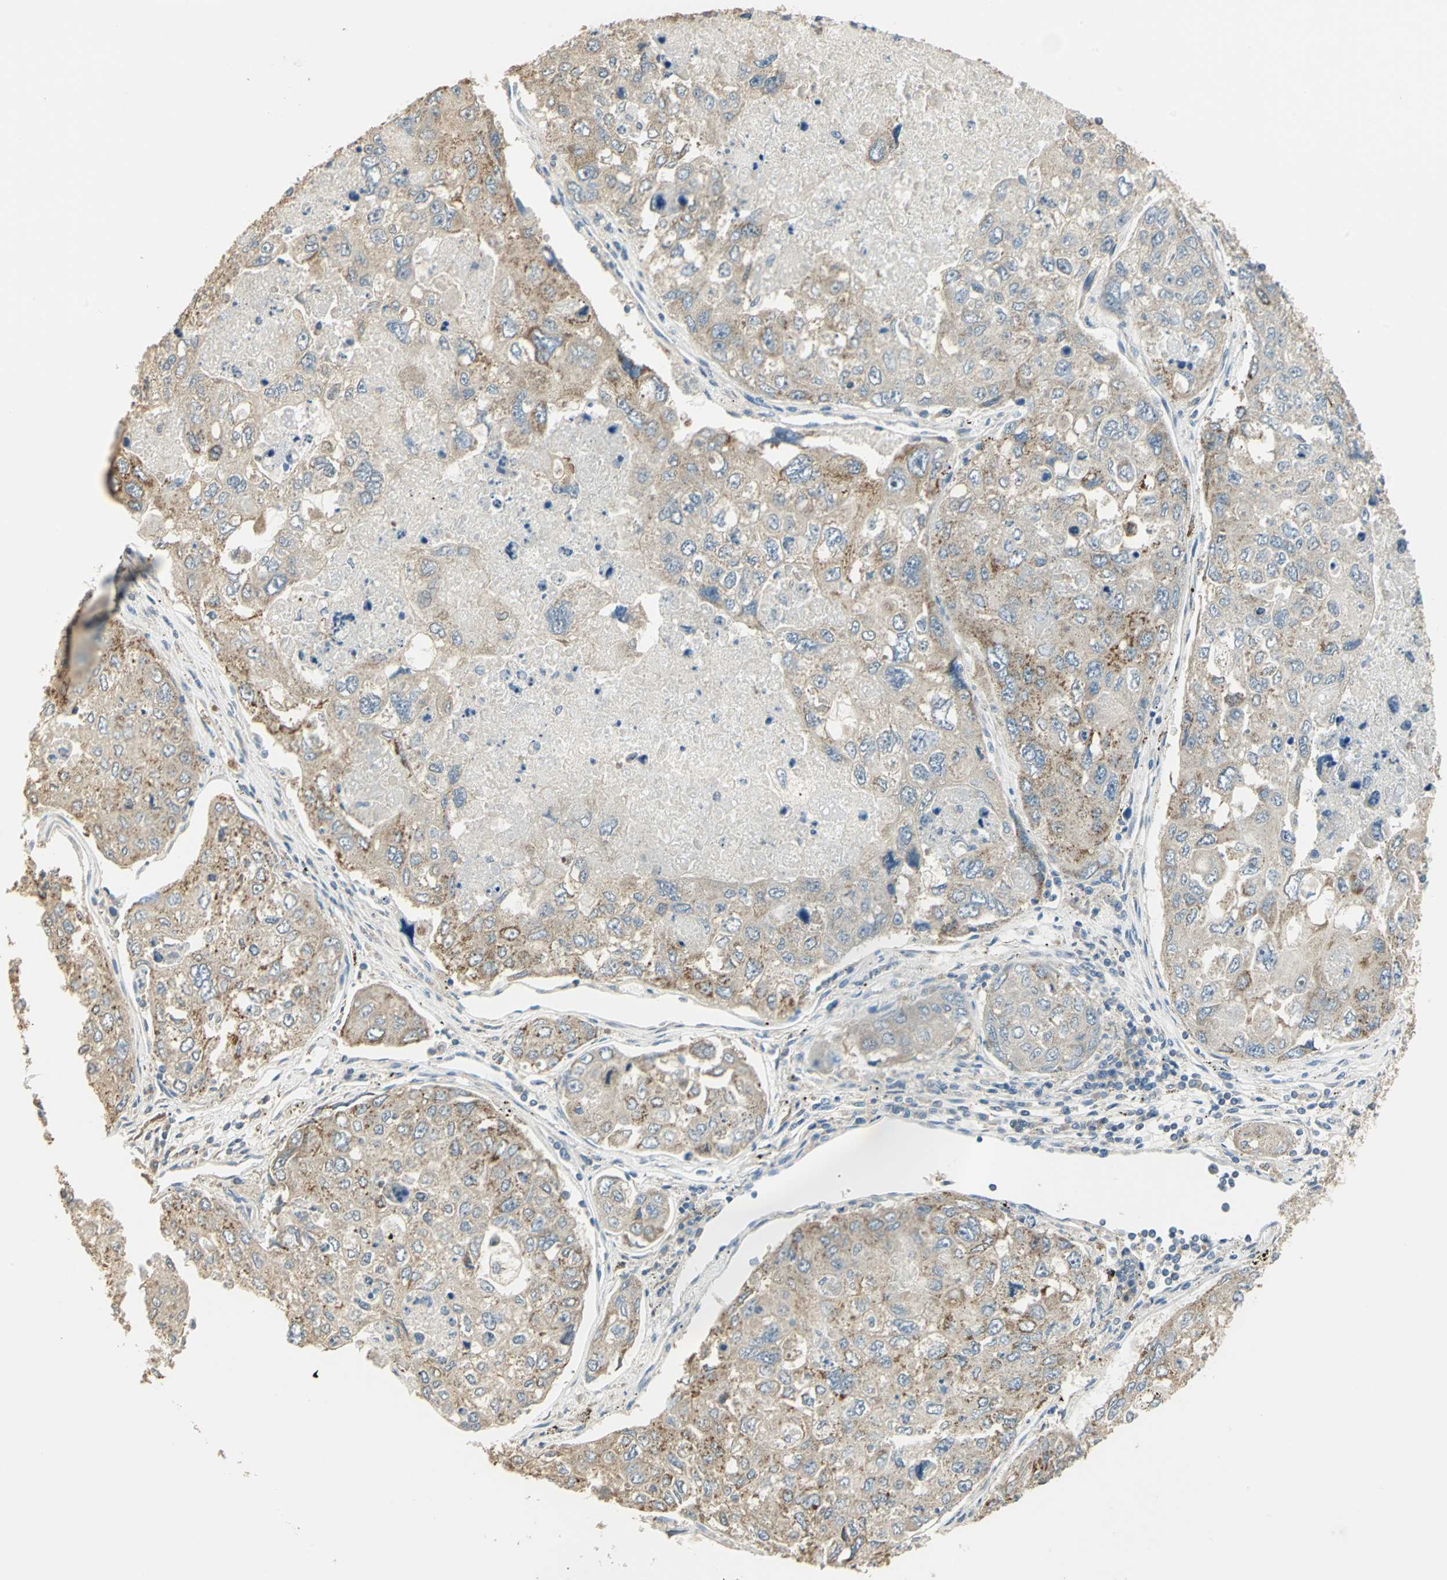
{"staining": {"intensity": "moderate", "quantity": "25%-75%", "location": "cytoplasmic/membranous"}, "tissue": "urothelial cancer", "cell_type": "Tumor cells", "image_type": "cancer", "snomed": [{"axis": "morphology", "description": "Urothelial carcinoma, High grade"}, {"axis": "topography", "description": "Lymph node"}, {"axis": "topography", "description": "Urinary bladder"}], "caption": "Urothelial cancer was stained to show a protein in brown. There is medium levels of moderate cytoplasmic/membranous expression in about 25%-75% of tumor cells.", "gene": "SHC2", "patient": {"sex": "male", "age": 51}}